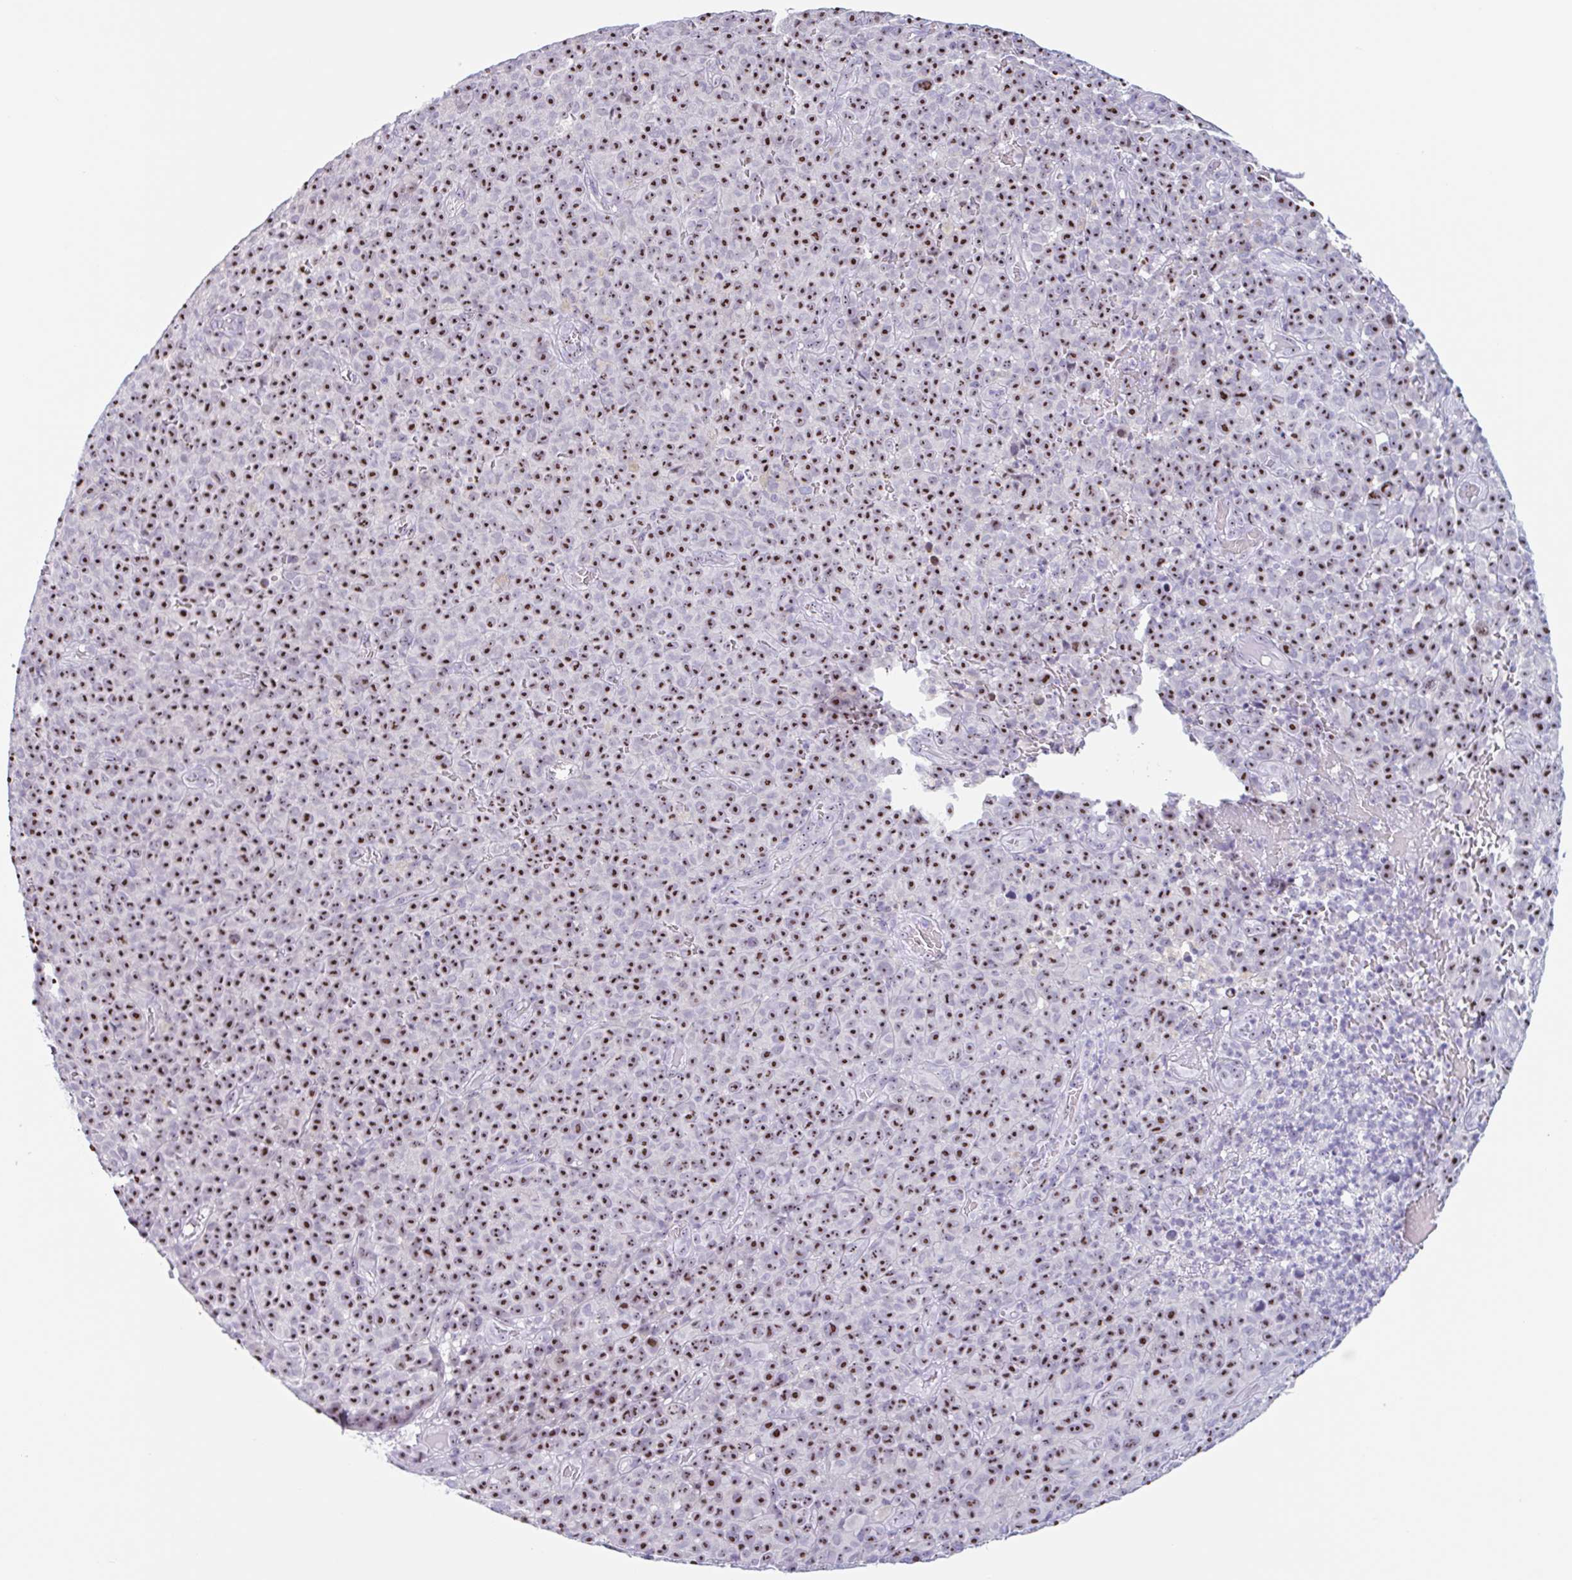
{"staining": {"intensity": "moderate", "quantity": ">75%", "location": "nuclear"}, "tissue": "melanoma", "cell_type": "Tumor cells", "image_type": "cancer", "snomed": [{"axis": "morphology", "description": "Malignant melanoma, NOS"}, {"axis": "topography", "description": "Skin"}], "caption": "Immunohistochemistry image of malignant melanoma stained for a protein (brown), which exhibits medium levels of moderate nuclear staining in approximately >75% of tumor cells.", "gene": "LENG9", "patient": {"sex": "female", "age": 82}}